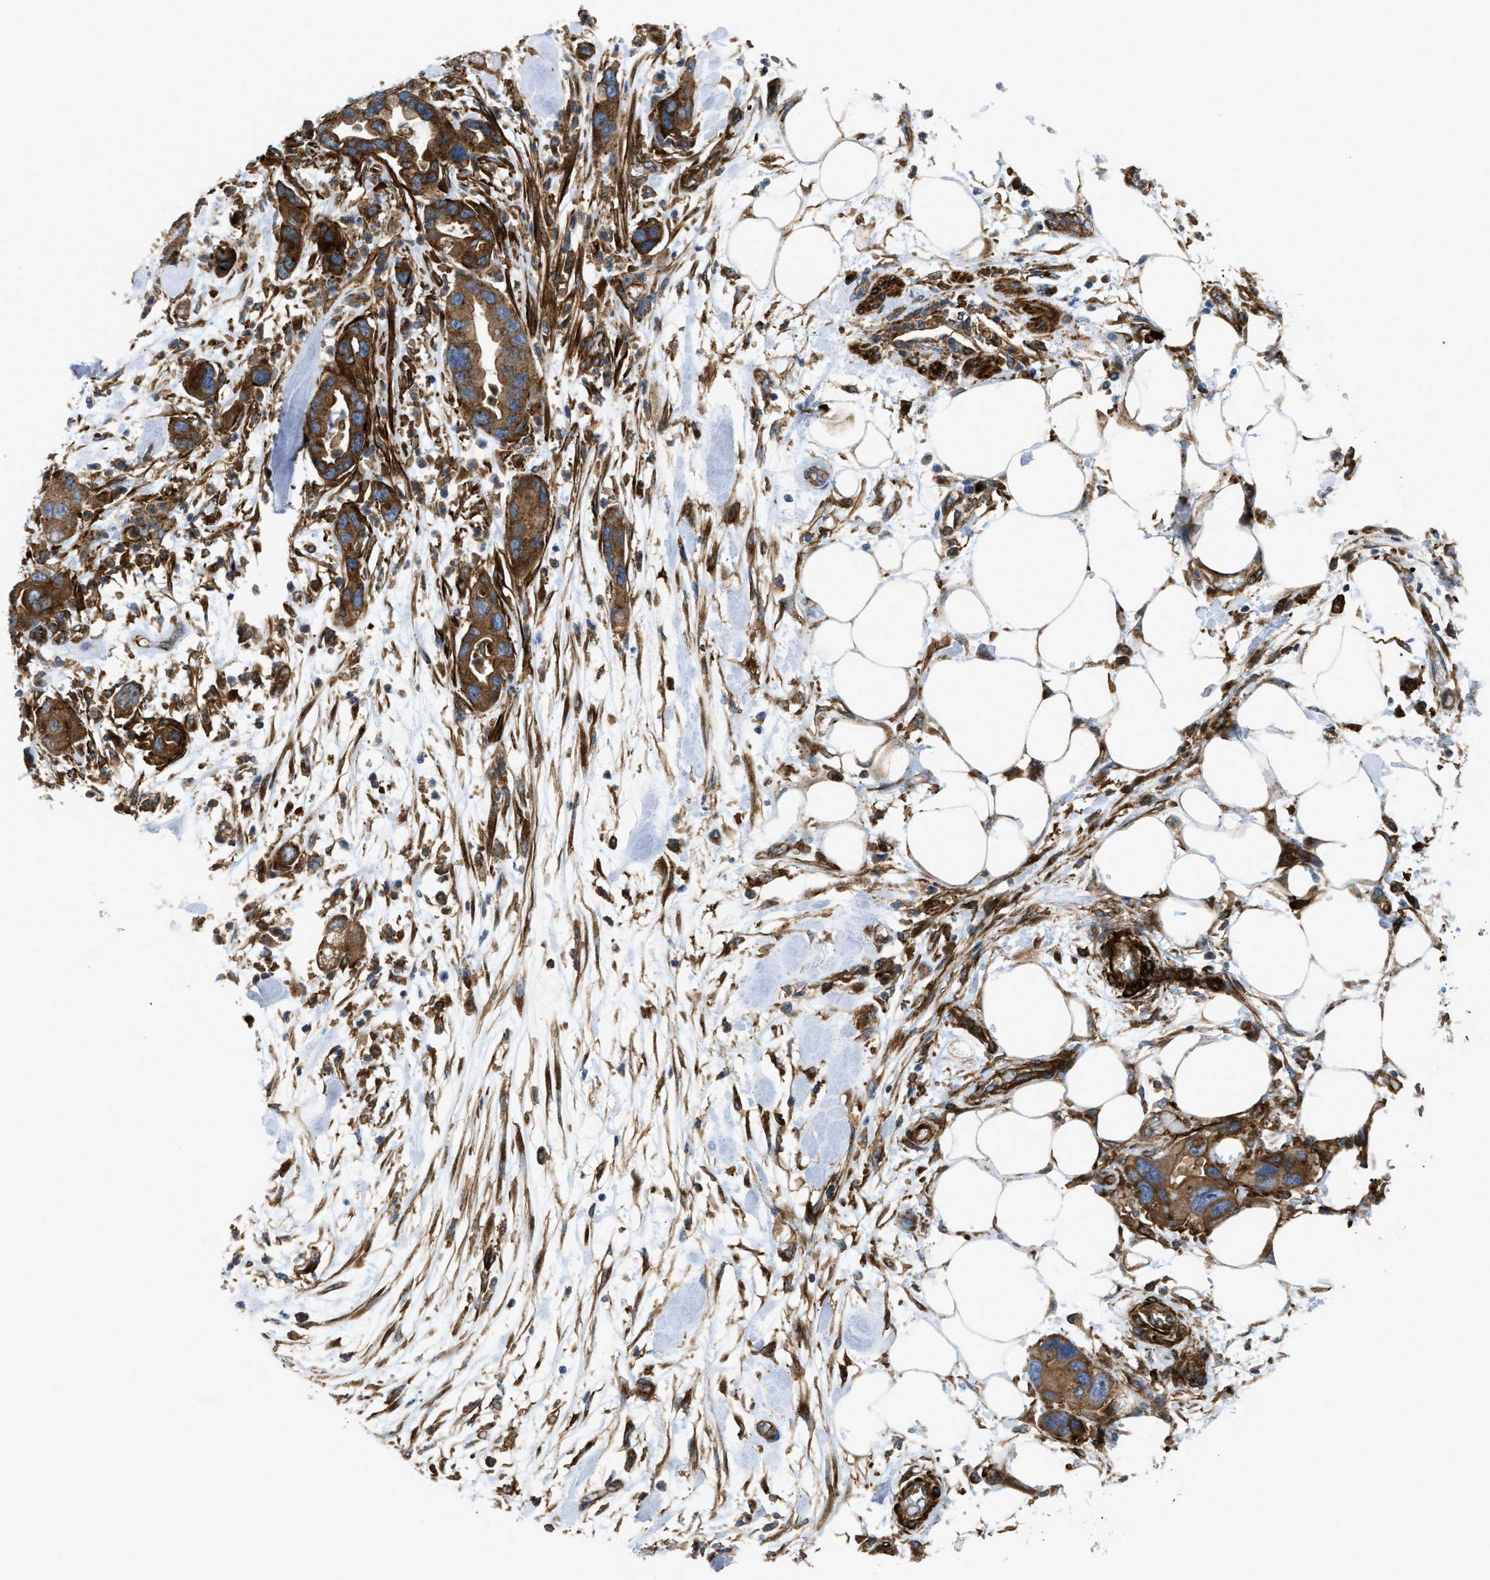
{"staining": {"intensity": "strong", "quantity": ">75%", "location": "cytoplasmic/membranous"}, "tissue": "pancreatic cancer", "cell_type": "Tumor cells", "image_type": "cancer", "snomed": [{"axis": "morphology", "description": "Normal tissue, NOS"}, {"axis": "morphology", "description": "Adenocarcinoma, NOS"}, {"axis": "topography", "description": "Pancreas"}], "caption": "Pancreatic adenocarcinoma tissue reveals strong cytoplasmic/membranous expression in approximately >75% of tumor cells, visualized by immunohistochemistry. Ihc stains the protein of interest in brown and the nuclei are stained blue.", "gene": "PICALM", "patient": {"sex": "female", "age": 71}}